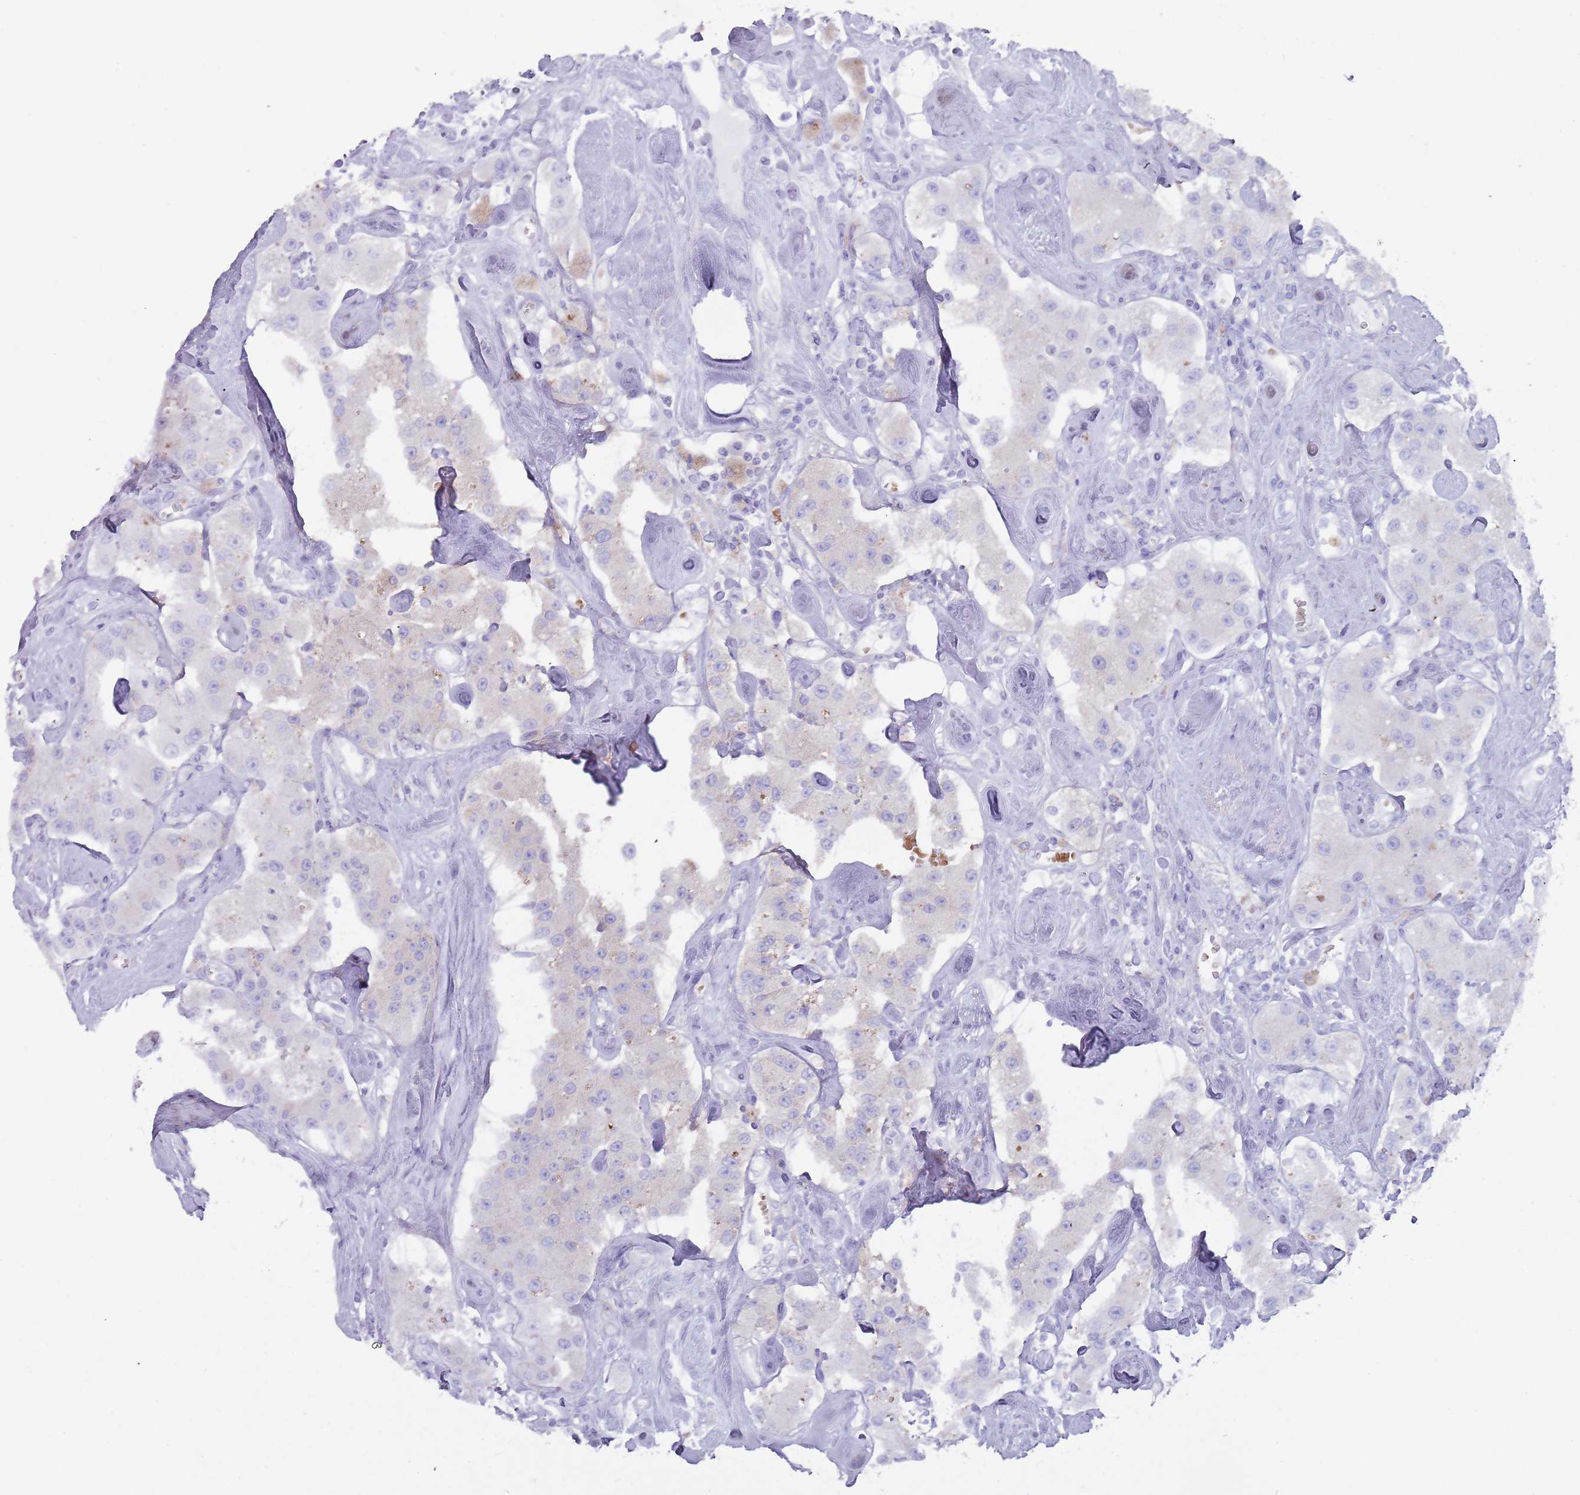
{"staining": {"intensity": "negative", "quantity": "none", "location": "none"}, "tissue": "carcinoid", "cell_type": "Tumor cells", "image_type": "cancer", "snomed": [{"axis": "morphology", "description": "Carcinoid, malignant, NOS"}, {"axis": "topography", "description": "Pancreas"}], "caption": "There is no significant expression in tumor cells of carcinoid. Brightfield microscopy of IHC stained with DAB (brown) and hematoxylin (blue), captured at high magnification.", "gene": "TMEM251", "patient": {"sex": "male", "age": 41}}